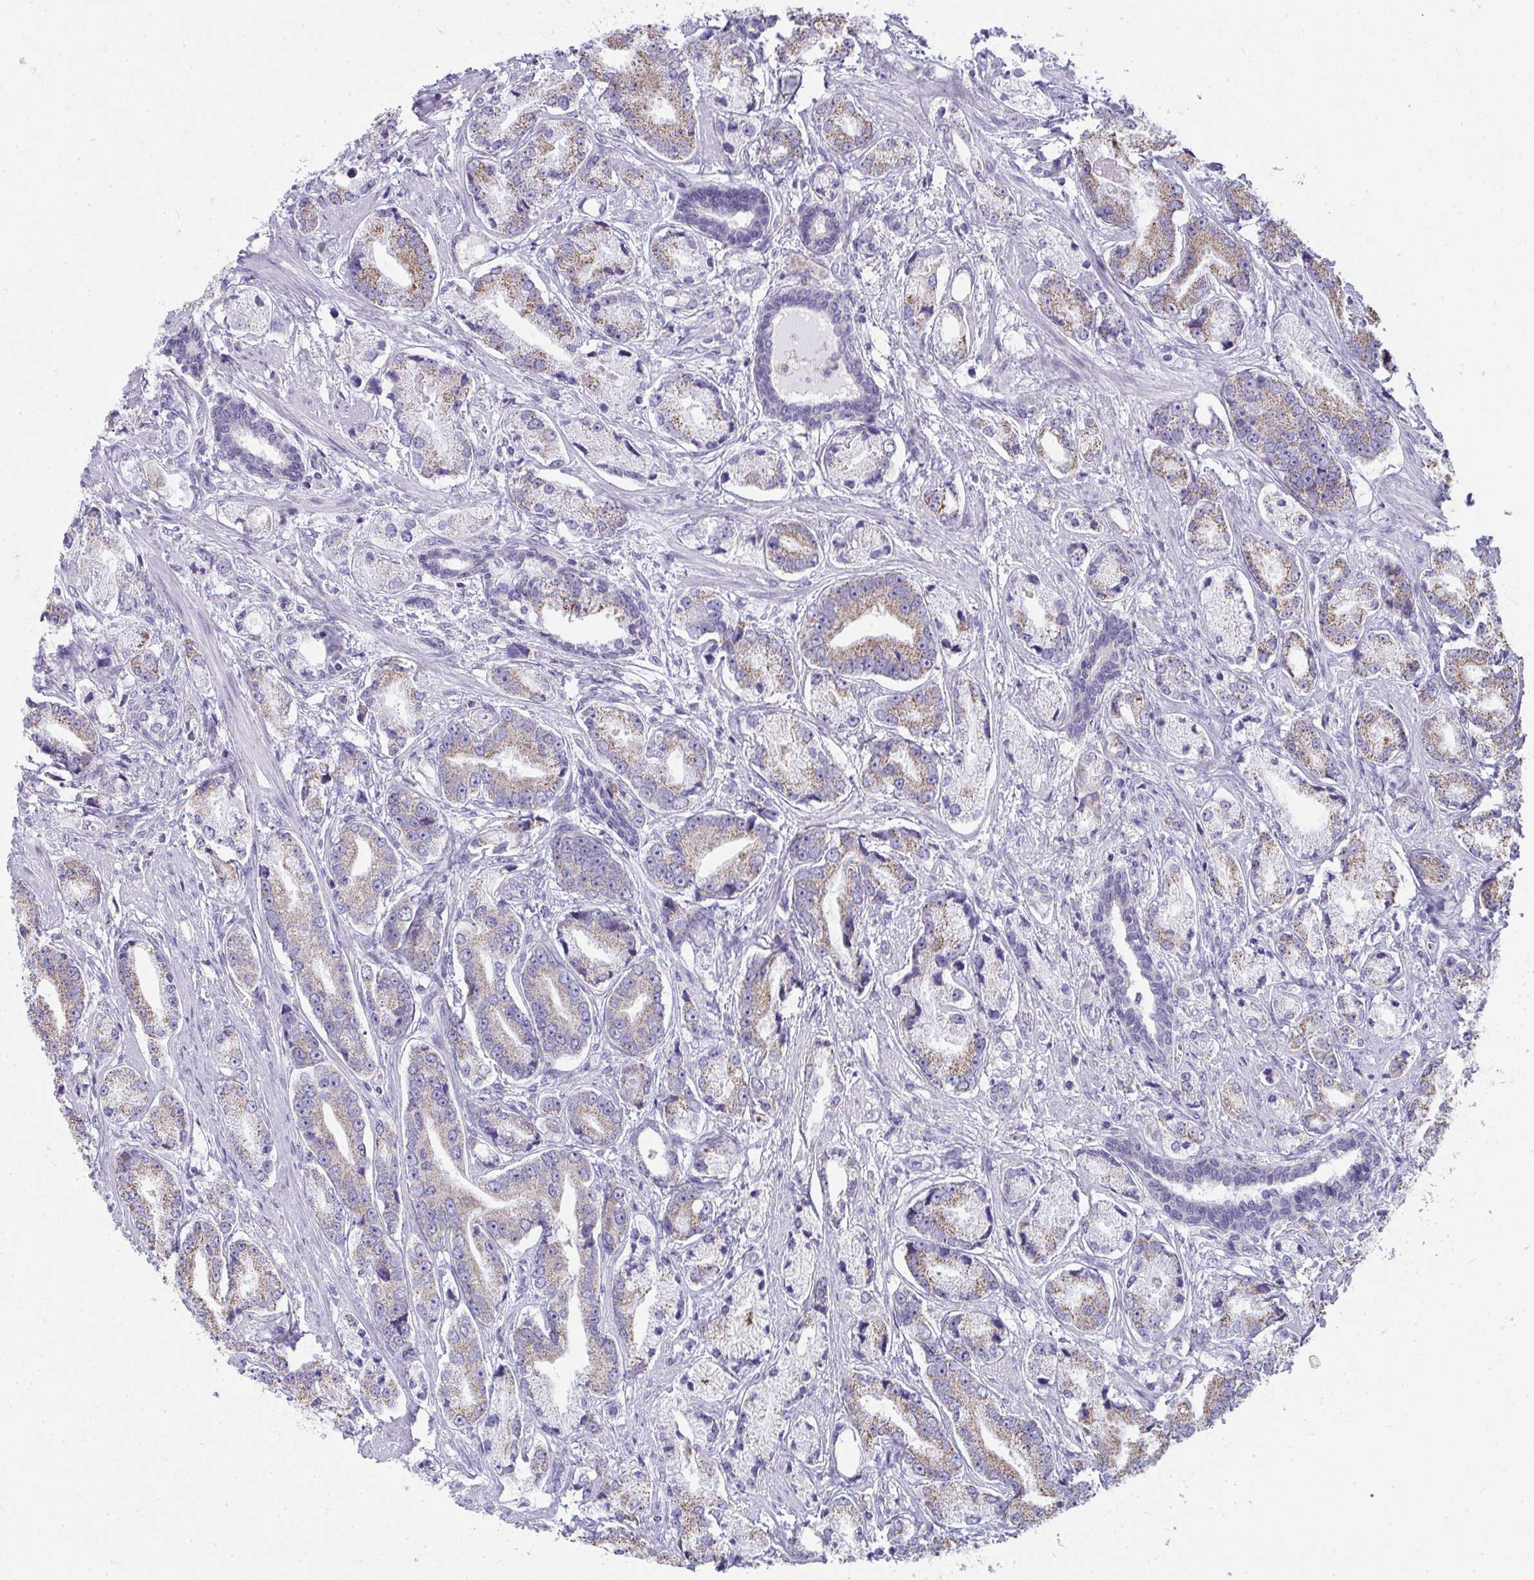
{"staining": {"intensity": "weak", "quantity": ">75%", "location": "cytoplasmic/membranous"}, "tissue": "prostate cancer", "cell_type": "Tumor cells", "image_type": "cancer", "snomed": [{"axis": "morphology", "description": "Adenocarcinoma, High grade"}, {"axis": "topography", "description": "Prostate and seminal vesicle, NOS"}], "caption": "Immunohistochemistry (IHC) histopathology image of human prostate cancer stained for a protein (brown), which shows low levels of weak cytoplasmic/membranous positivity in about >75% of tumor cells.", "gene": "SLC6A1", "patient": {"sex": "male", "age": 61}}